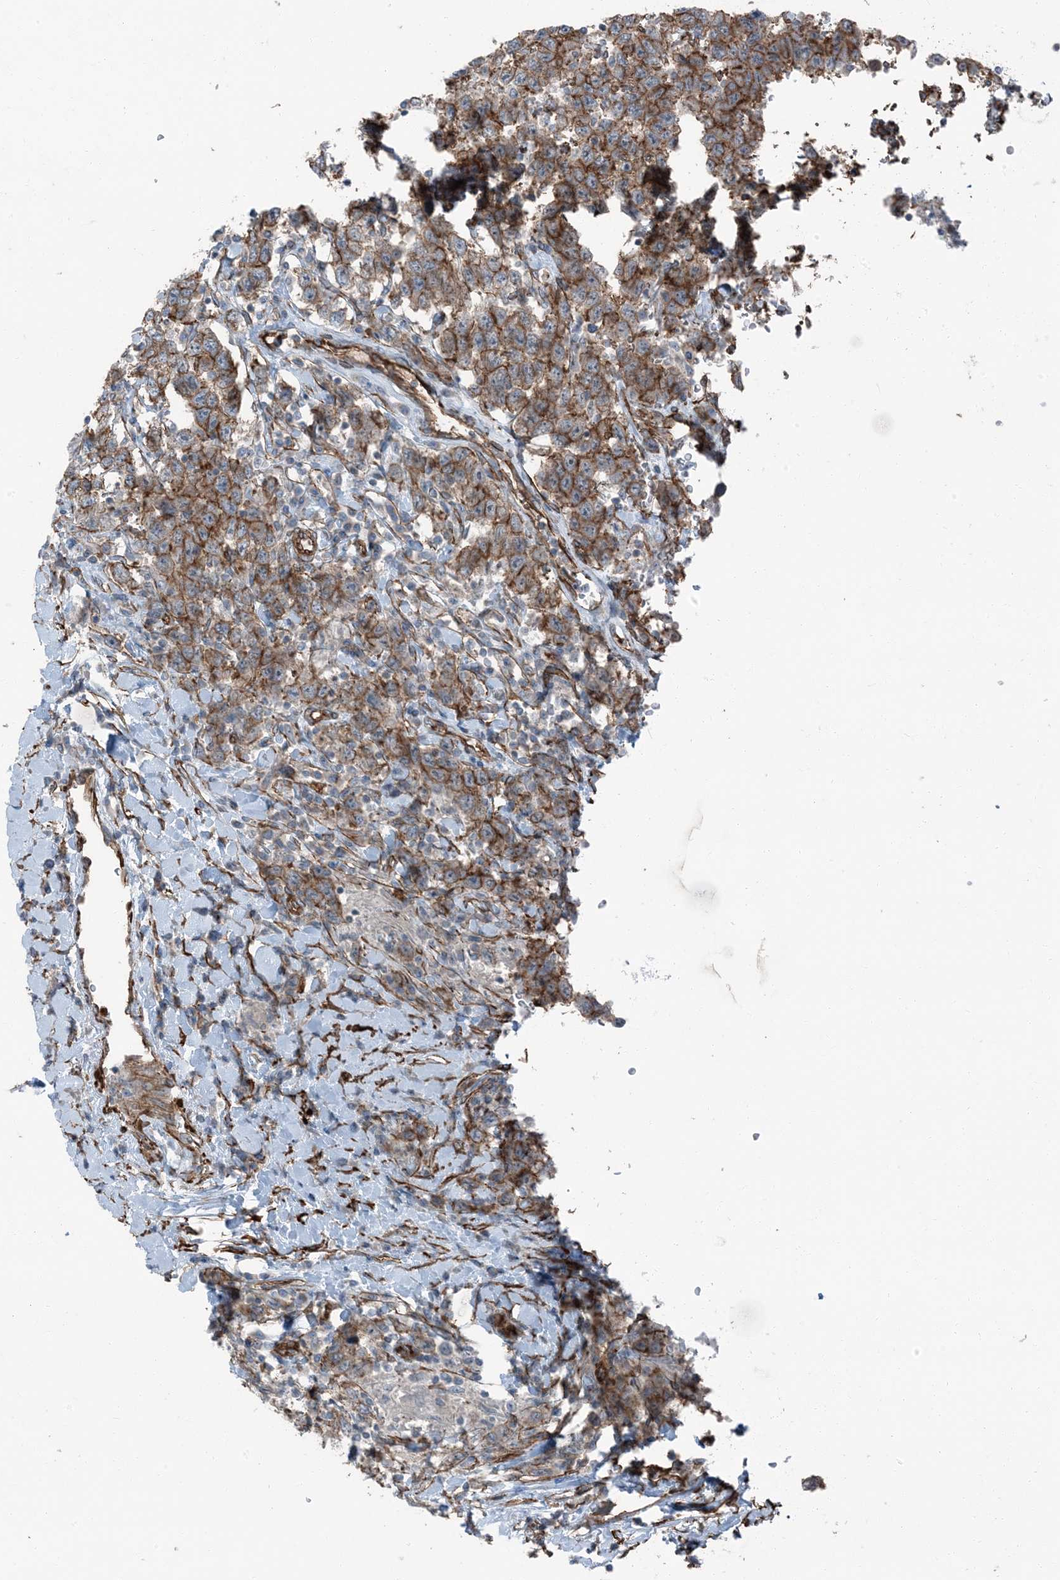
{"staining": {"intensity": "strong", "quantity": ">75%", "location": "cytoplasmic/membranous"}, "tissue": "testis cancer", "cell_type": "Tumor cells", "image_type": "cancer", "snomed": [{"axis": "morphology", "description": "Seminoma, NOS"}, {"axis": "topography", "description": "Testis"}], "caption": "Strong cytoplasmic/membranous protein staining is appreciated in about >75% of tumor cells in testis cancer.", "gene": "ZFP90", "patient": {"sex": "male", "age": 41}}